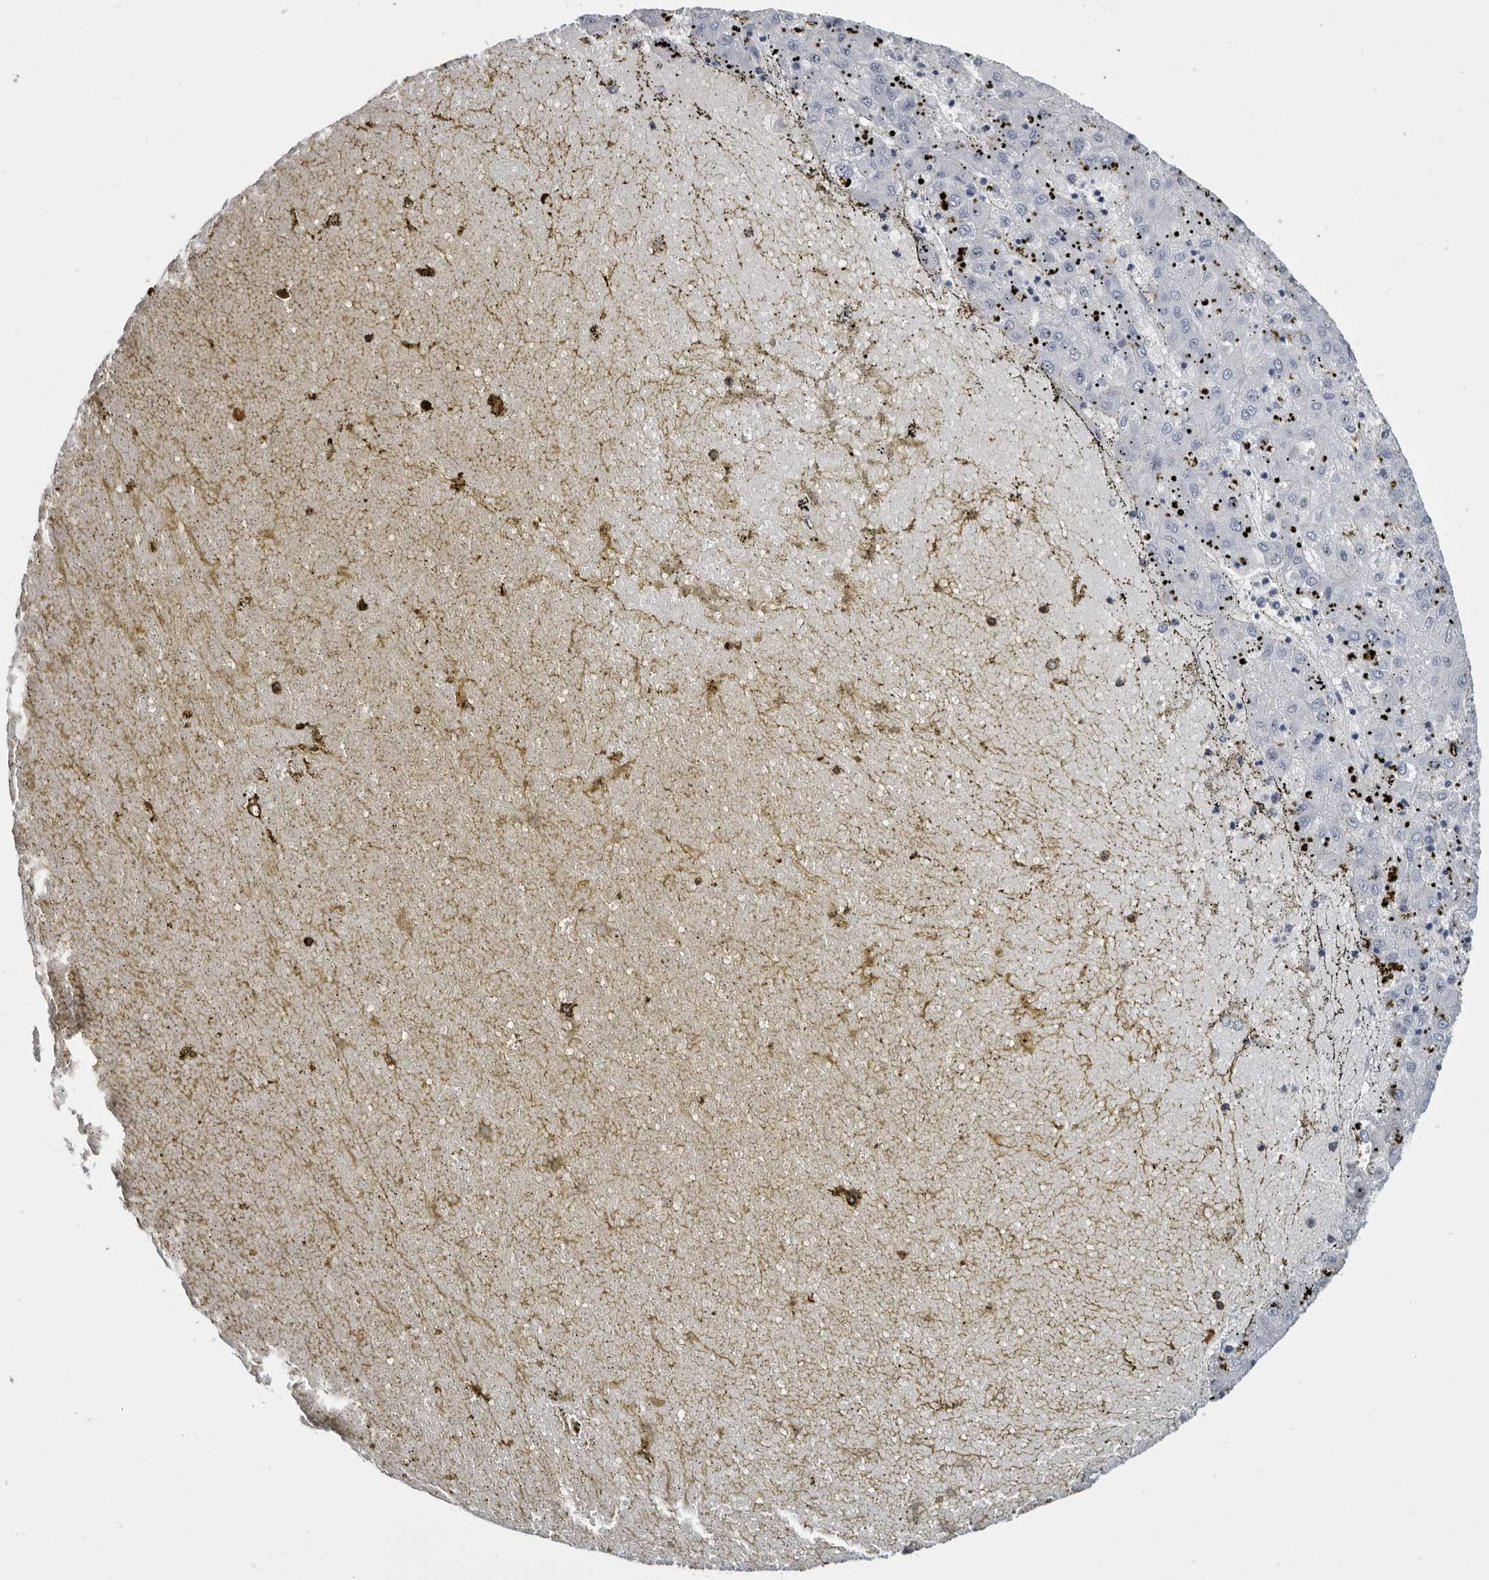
{"staining": {"intensity": "negative", "quantity": "none", "location": "none"}, "tissue": "liver cancer", "cell_type": "Tumor cells", "image_type": "cancer", "snomed": [{"axis": "morphology", "description": "Carcinoma, Hepatocellular, NOS"}, {"axis": "topography", "description": "Liver"}], "caption": "This is an immunohistochemistry (IHC) histopathology image of liver cancer. There is no positivity in tumor cells.", "gene": "WRAP73", "patient": {"sex": "male", "age": 72}}